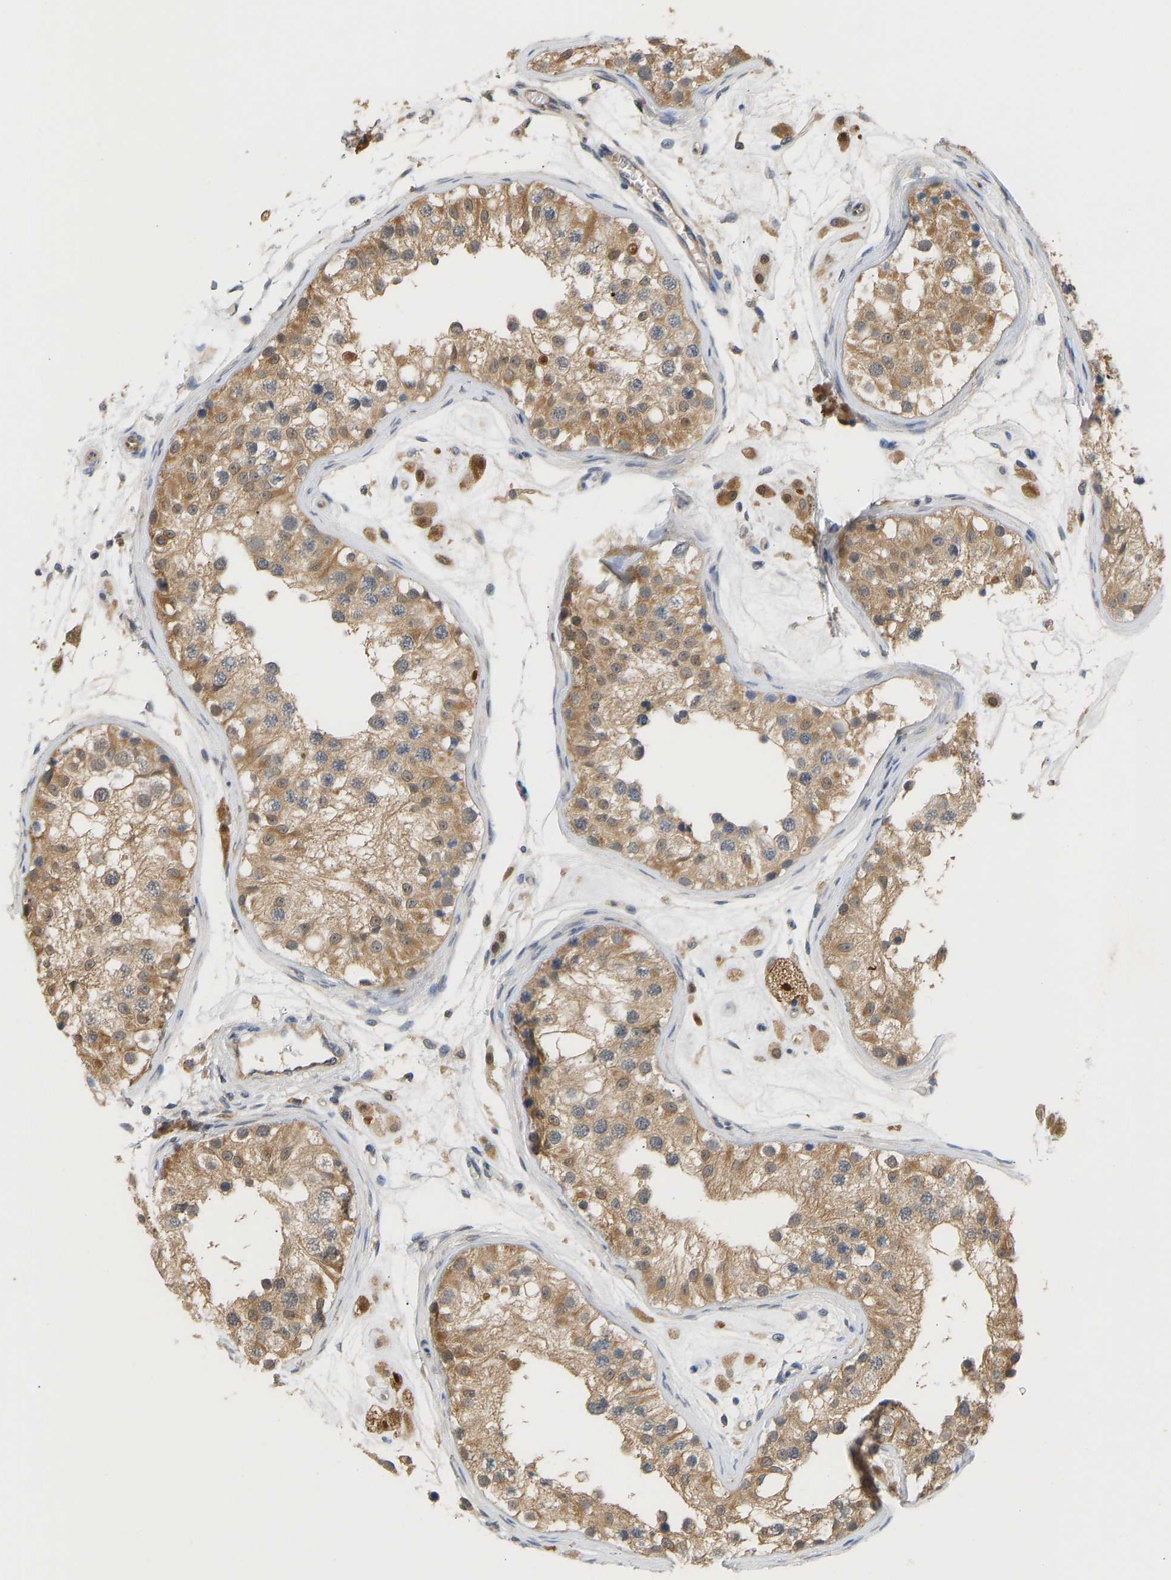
{"staining": {"intensity": "moderate", "quantity": ">75%", "location": "cytoplasmic/membranous"}, "tissue": "testis", "cell_type": "Cells in seminiferous ducts", "image_type": "normal", "snomed": [{"axis": "morphology", "description": "Normal tissue, NOS"}, {"axis": "morphology", "description": "Adenocarcinoma, metastatic, NOS"}, {"axis": "topography", "description": "Testis"}], "caption": "Immunohistochemical staining of normal testis displays medium levels of moderate cytoplasmic/membranous expression in approximately >75% of cells in seminiferous ducts.", "gene": "ENO1", "patient": {"sex": "male", "age": 26}}